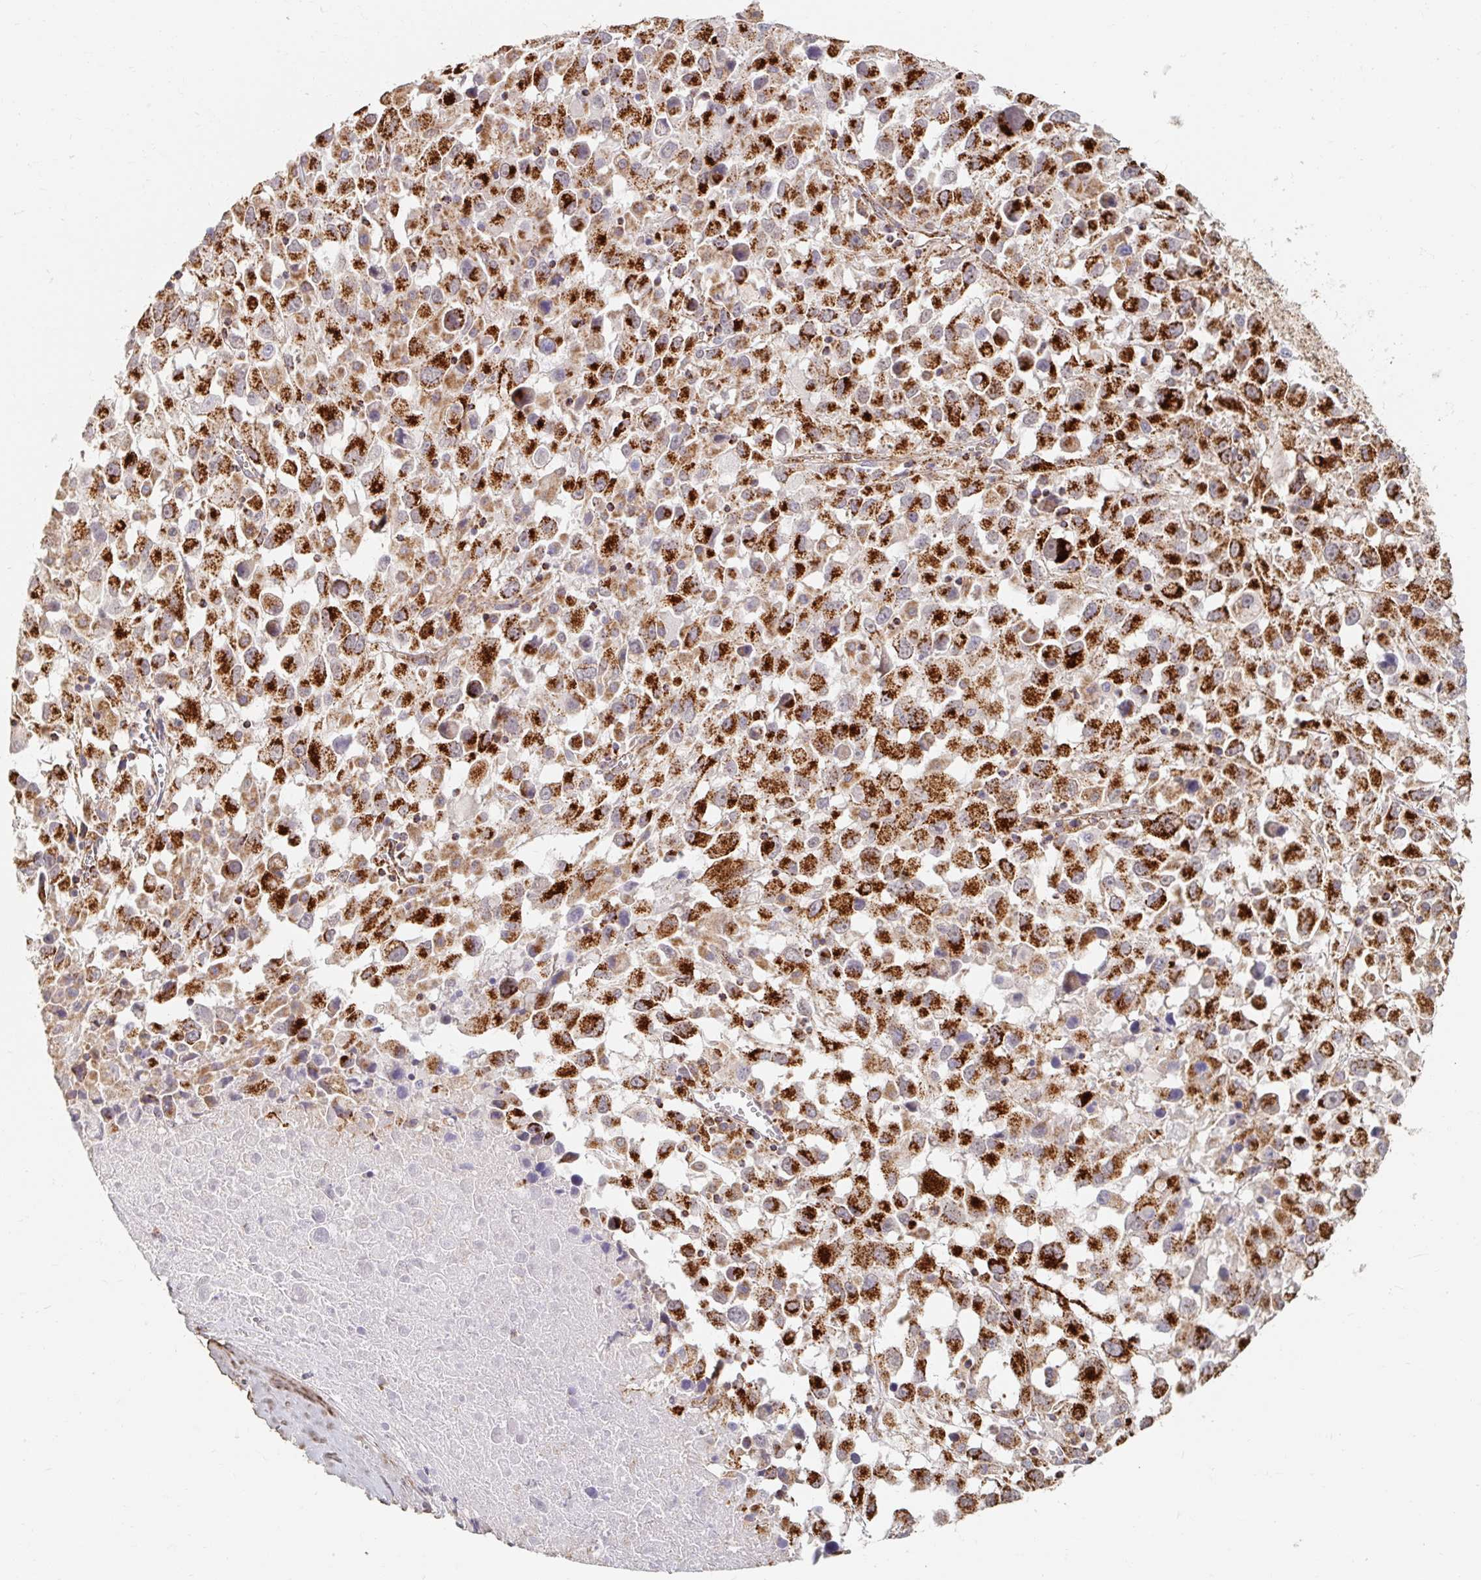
{"staining": {"intensity": "strong", "quantity": ">75%", "location": "cytoplasmic/membranous"}, "tissue": "melanoma", "cell_type": "Tumor cells", "image_type": "cancer", "snomed": [{"axis": "morphology", "description": "Malignant melanoma, Metastatic site"}, {"axis": "topography", "description": "Soft tissue"}], "caption": "Immunohistochemical staining of human malignant melanoma (metastatic site) exhibits strong cytoplasmic/membranous protein expression in approximately >75% of tumor cells.", "gene": "MAVS", "patient": {"sex": "male", "age": 50}}